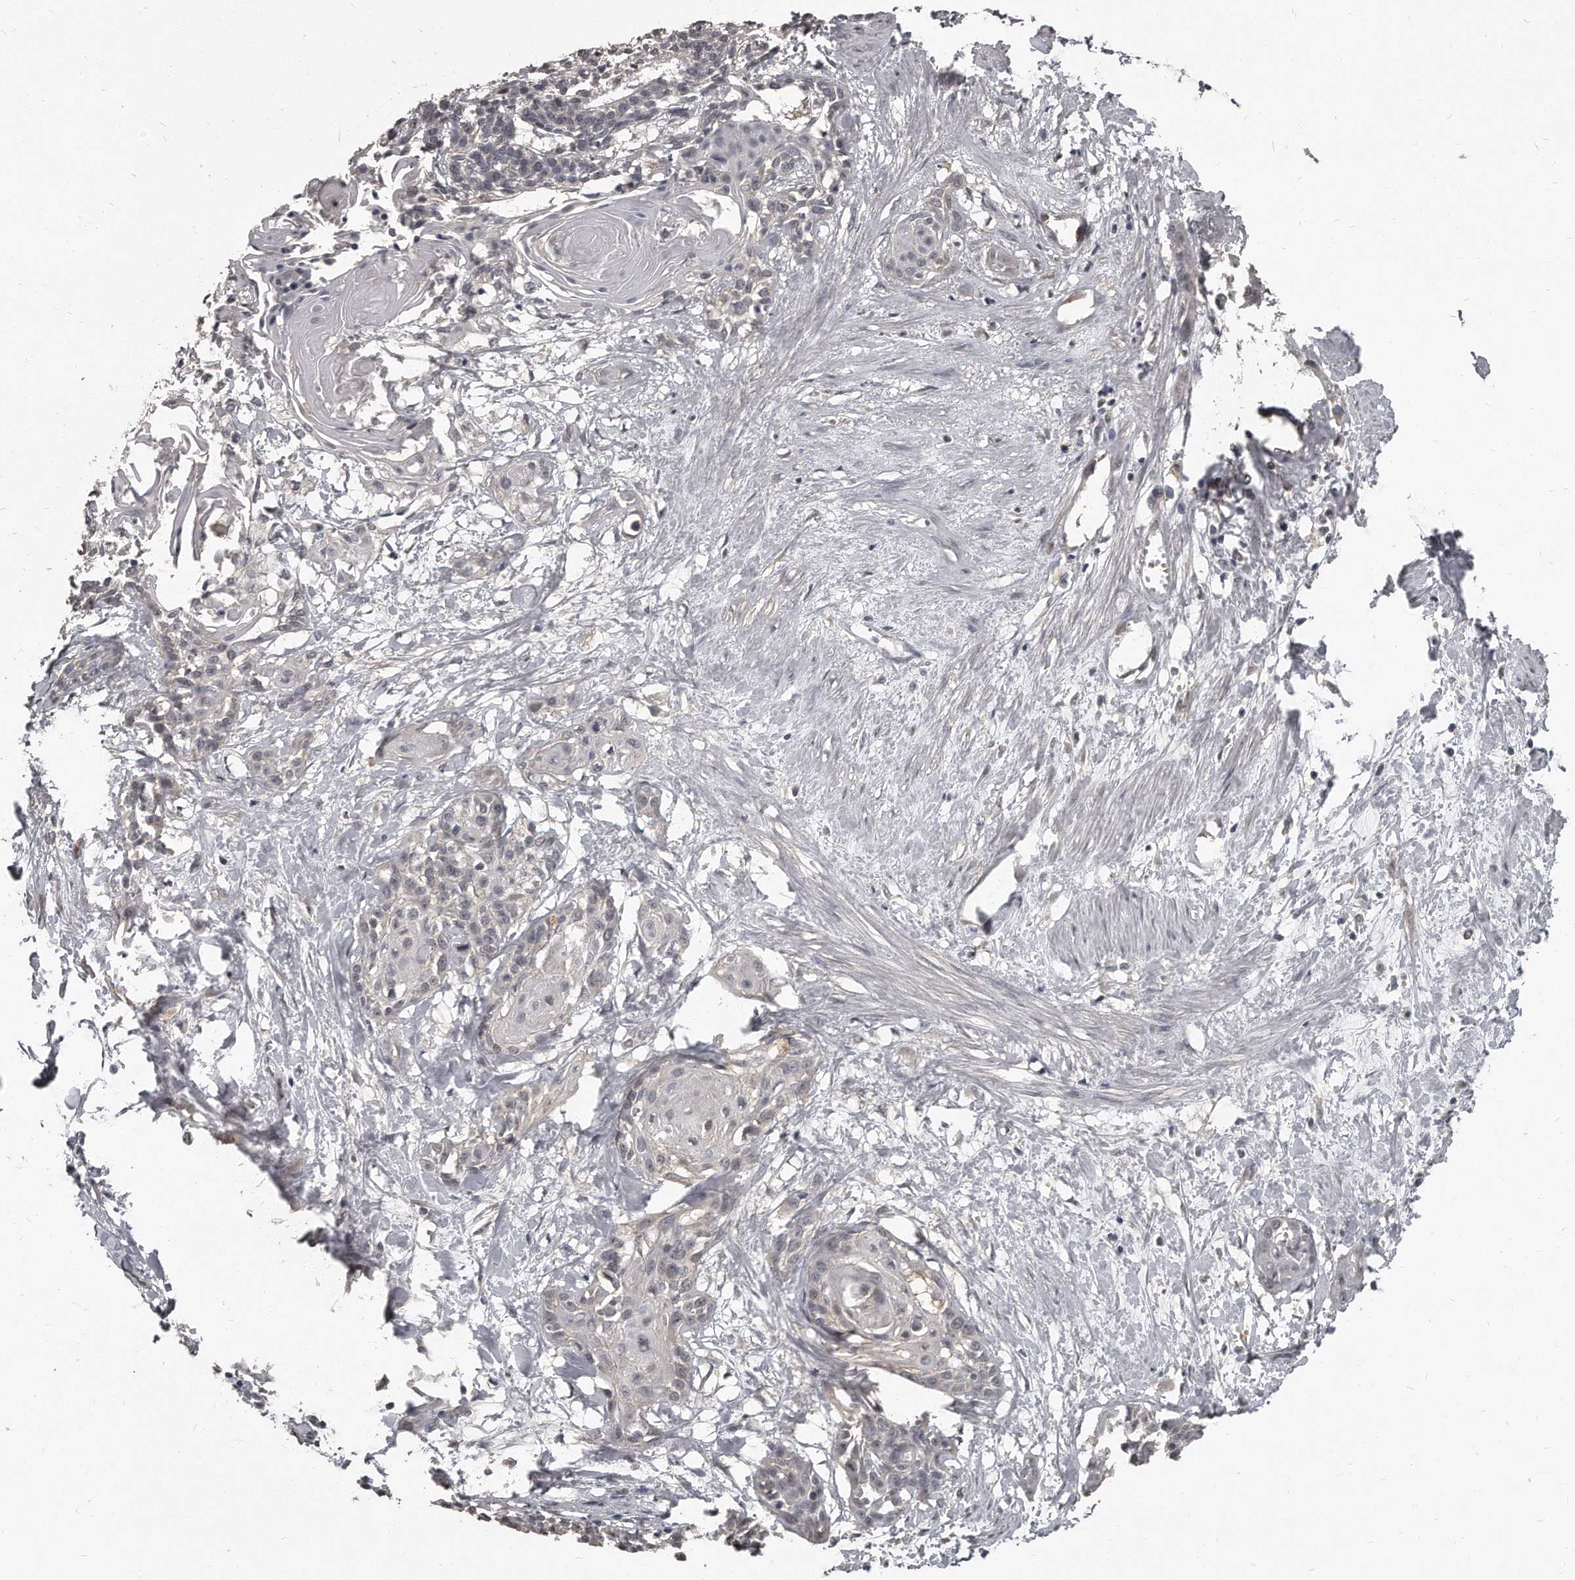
{"staining": {"intensity": "negative", "quantity": "none", "location": "none"}, "tissue": "cervical cancer", "cell_type": "Tumor cells", "image_type": "cancer", "snomed": [{"axis": "morphology", "description": "Squamous cell carcinoma, NOS"}, {"axis": "topography", "description": "Cervix"}], "caption": "Tumor cells show no significant protein staining in cervical cancer.", "gene": "GRB10", "patient": {"sex": "female", "age": 57}}